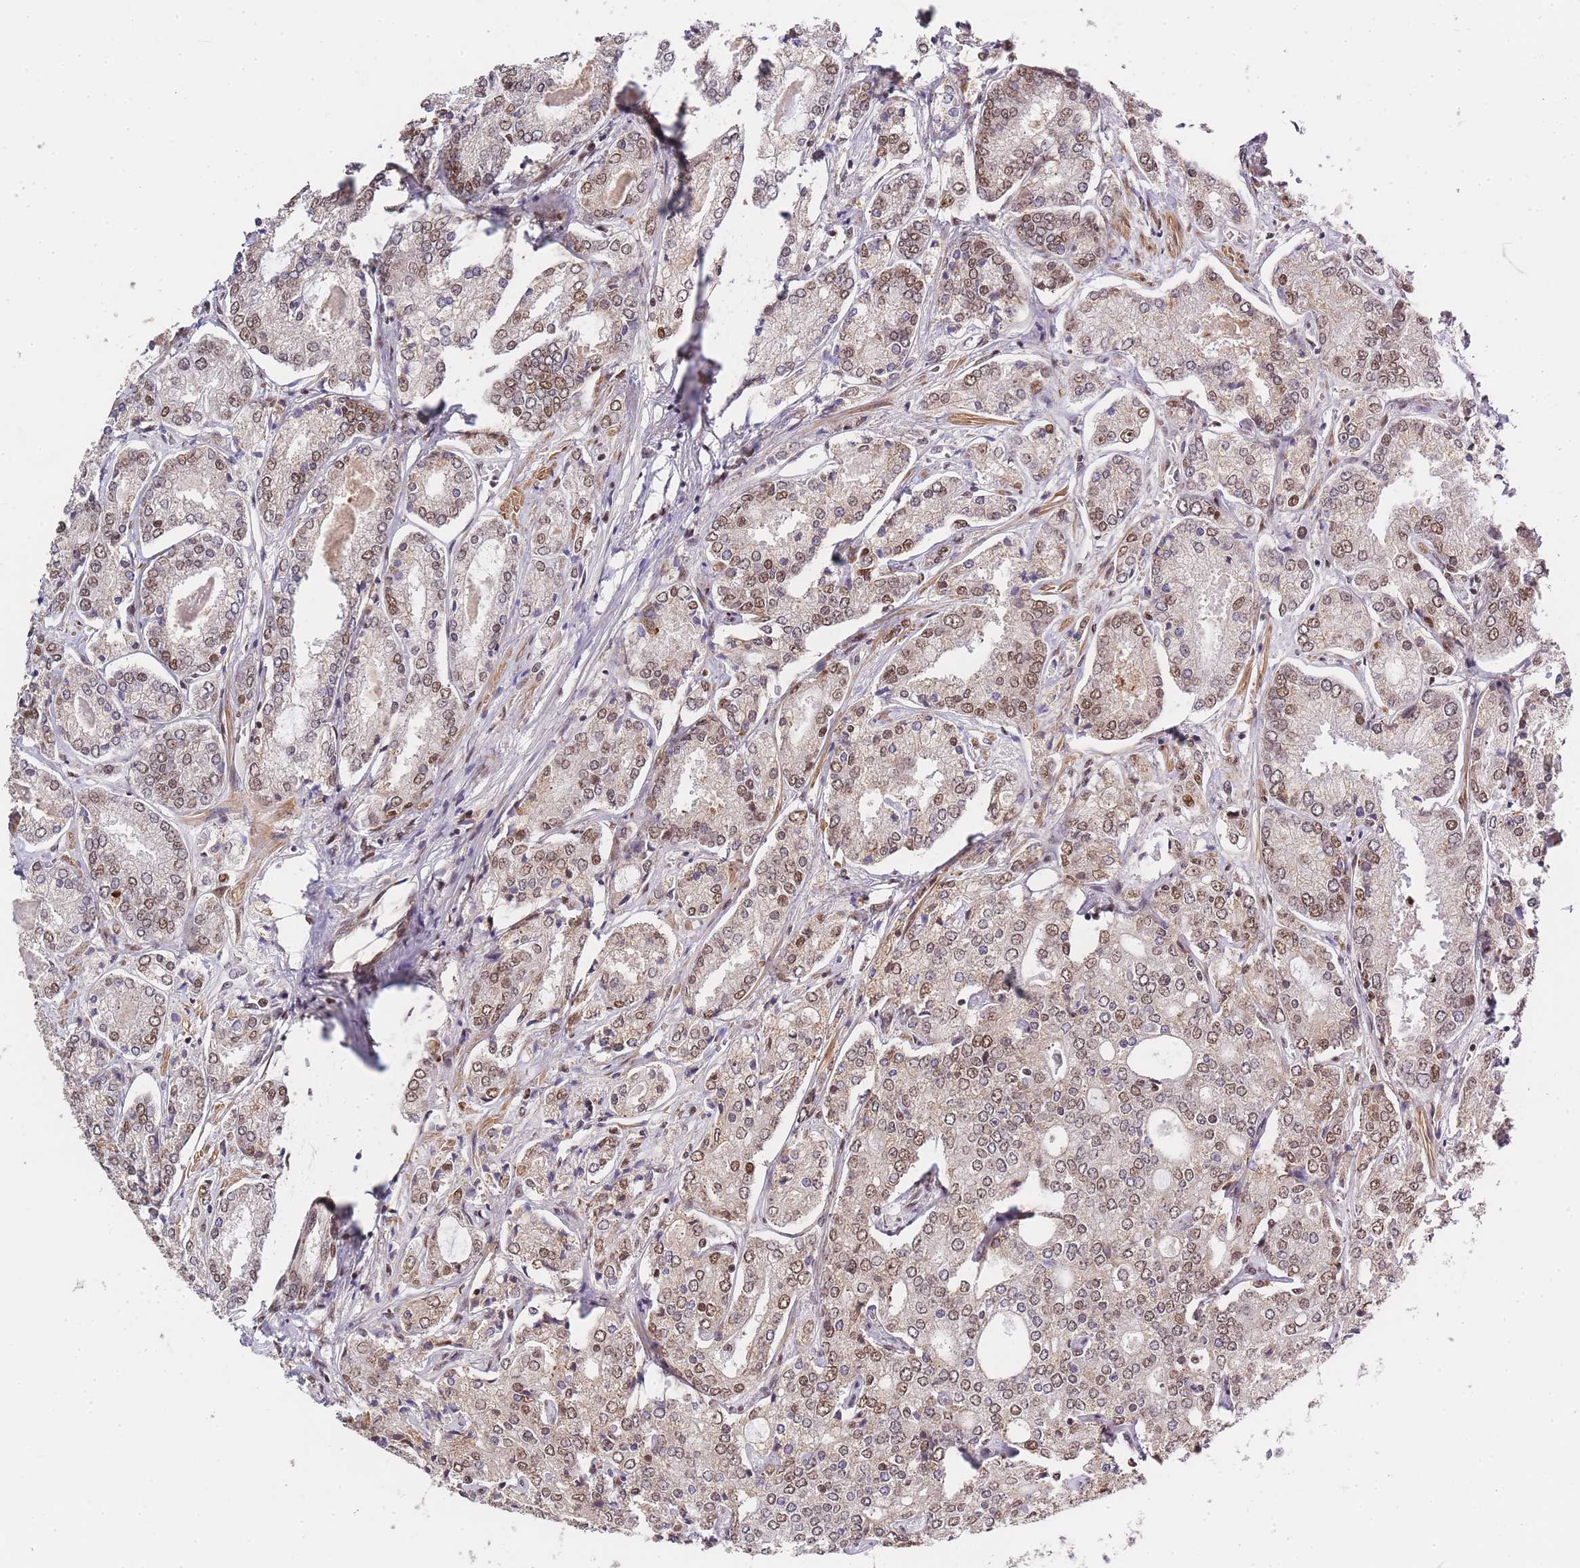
{"staining": {"intensity": "moderate", "quantity": ">75%", "location": "nuclear"}, "tissue": "prostate cancer", "cell_type": "Tumor cells", "image_type": "cancer", "snomed": [{"axis": "morphology", "description": "Adenocarcinoma, High grade"}, {"axis": "topography", "description": "Prostate"}], "caption": "Protein expression analysis of human prostate cancer (adenocarcinoma (high-grade)) reveals moderate nuclear staining in approximately >75% of tumor cells.", "gene": "PRKDC", "patient": {"sex": "male", "age": 63}}